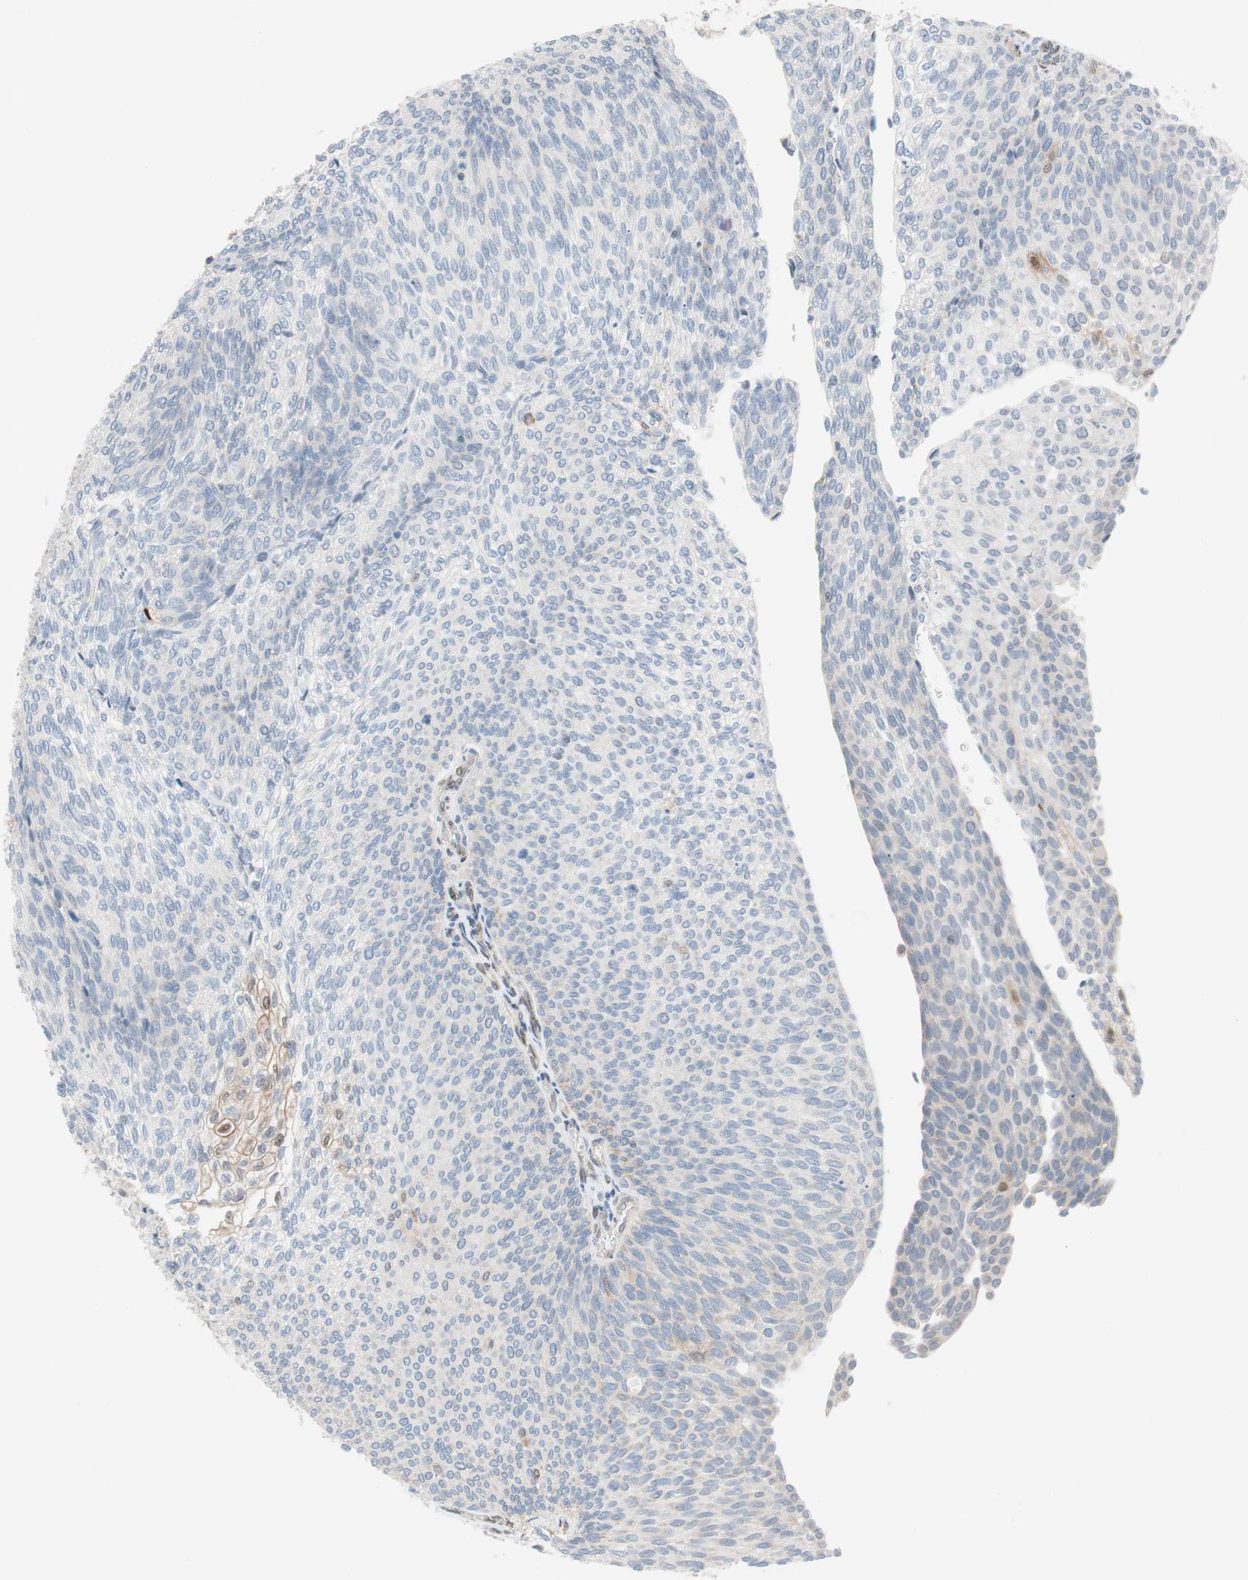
{"staining": {"intensity": "weak", "quantity": "<25%", "location": "cytoplasmic/membranous,nuclear"}, "tissue": "urothelial cancer", "cell_type": "Tumor cells", "image_type": "cancer", "snomed": [{"axis": "morphology", "description": "Urothelial carcinoma, Low grade"}, {"axis": "topography", "description": "Urinary bladder"}], "caption": "The image shows no staining of tumor cells in urothelial cancer.", "gene": "ARNT2", "patient": {"sex": "female", "age": 79}}